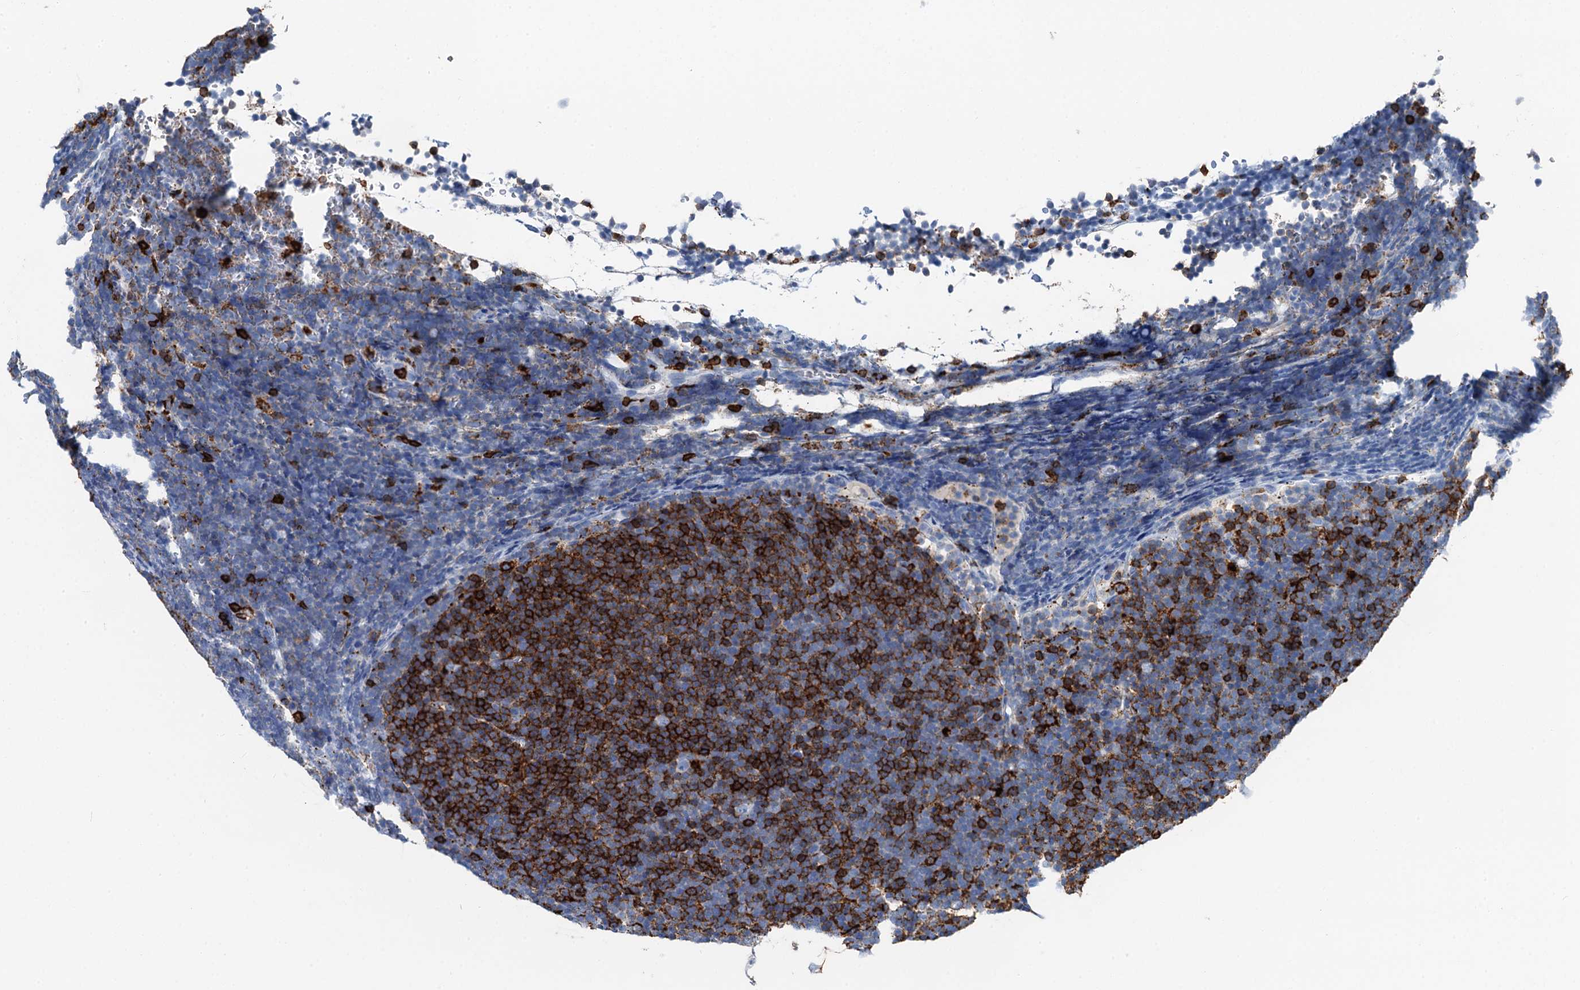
{"staining": {"intensity": "strong", "quantity": ">75%", "location": "cytoplasmic/membranous"}, "tissue": "lymphoma", "cell_type": "Tumor cells", "image_type": "cancer", "snomed": [{"axis": "morphology", "description": "Malignant lymphoma, non-Hodgkin's type, High grade"}, {"axis": "topography", "description": "Lymph node"}], "caption": "A brown stain shows strong cytoplasmic/membranous positivity of a protein in lymphoma tumor cells. The staining was performed using DAB to visualize the protein expression in brown, while the nuclei were stained in blue with hematoxylin (Magnification: 20x).", "gene": "PLAC8", "patient": {"sex": "male", "age": 13}}